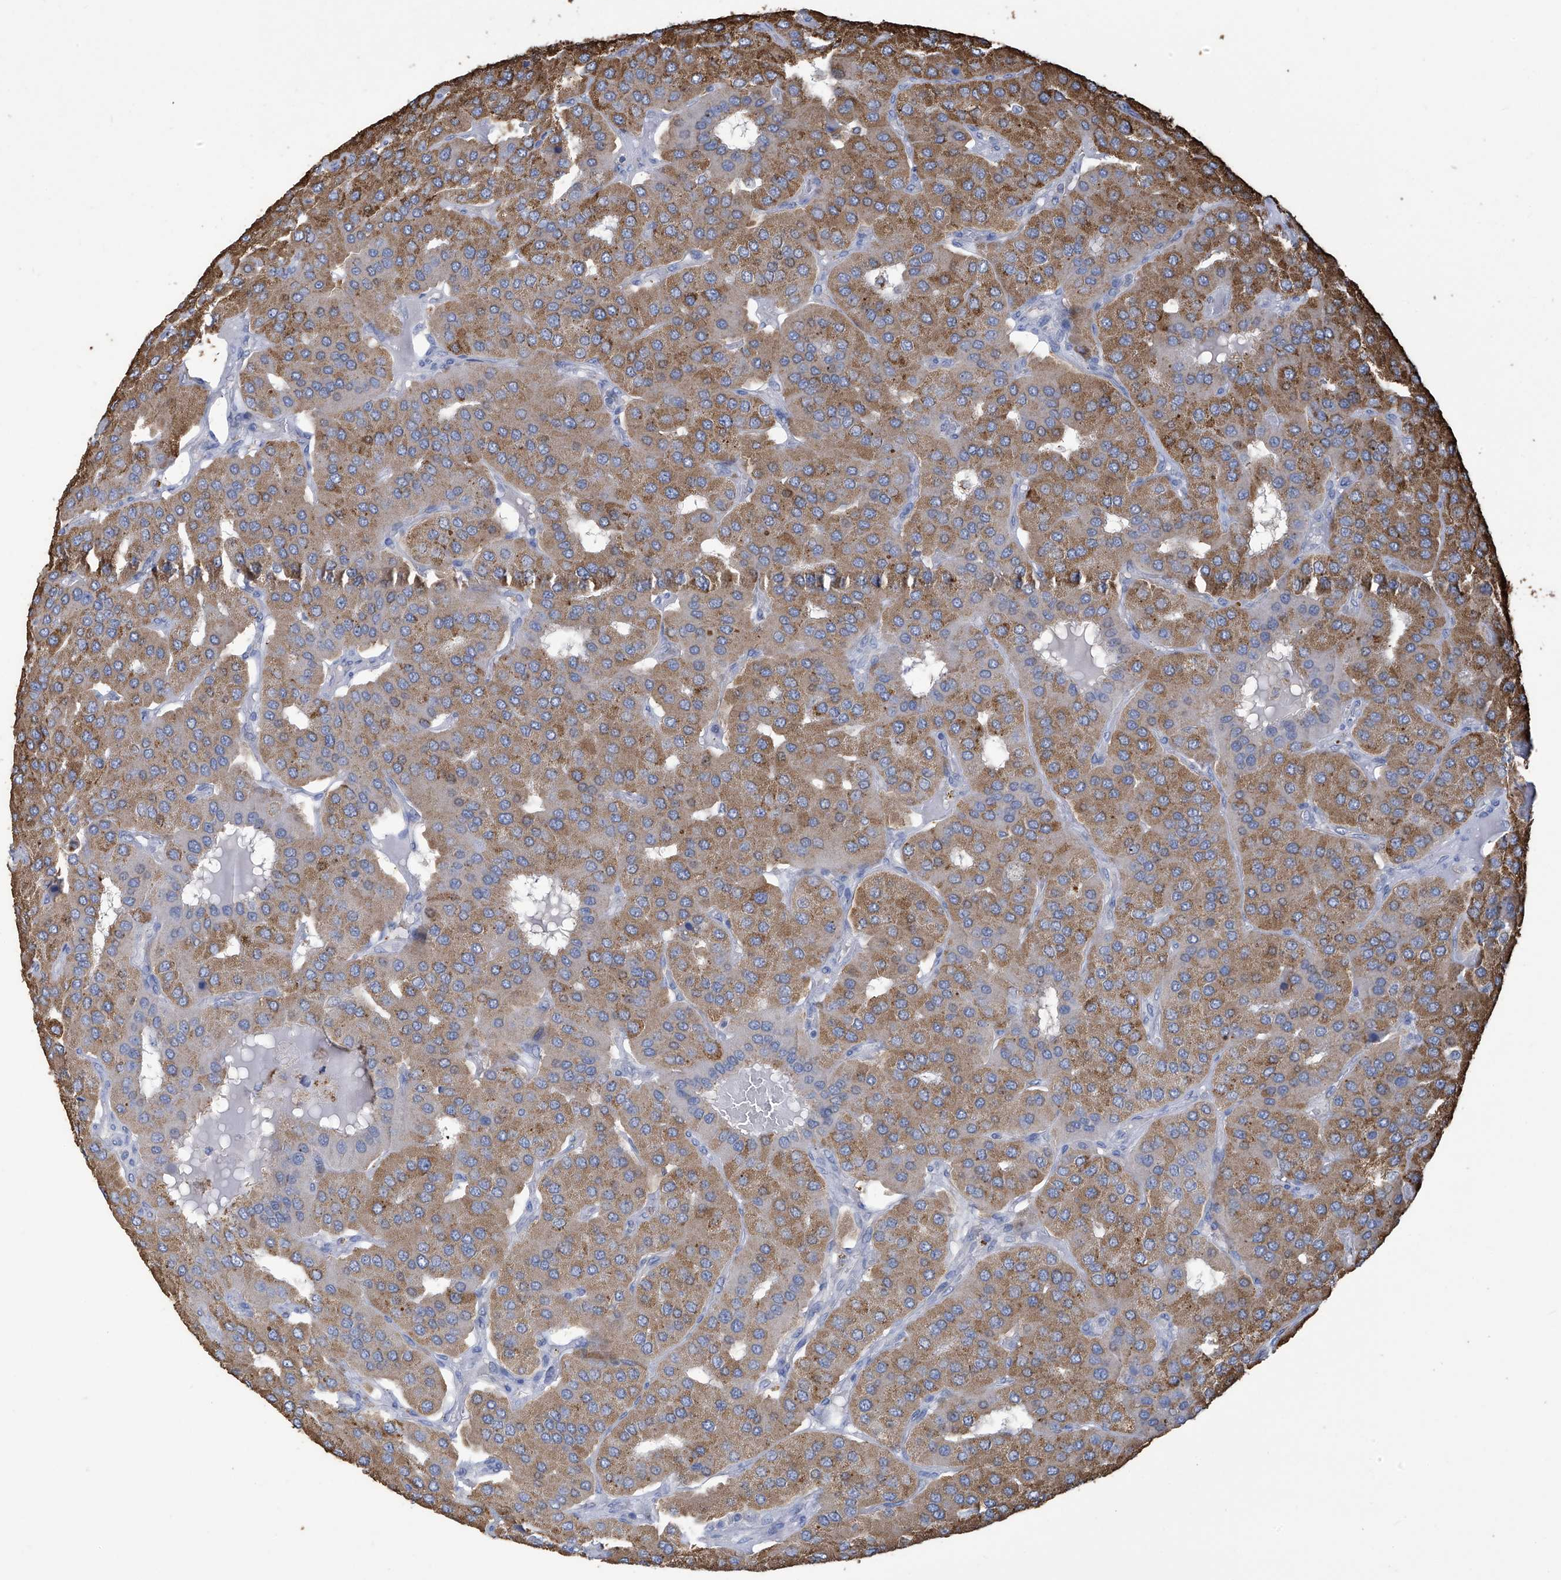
{"staining": {"intensity": "strong", "quantity": "25%-75%", "location": "cytoplasmic/membranous"}, "tissue": "parathyroid gland", "cell_type": "Glandular cells", "image_type": "normal", "snomed": [{"axis": "morphology", "description": "Normal tissue, NOS"}, {"axis": "morphology", "description": "Adenoma, NOS"}, {"axis": "topography", "description": "Parathyroid gland"}], "caption": "Immunohistochemical staining of normal human parathyroid gland displays 25%-75% levels of strong cytoplasmic/membranous protein expression in about 25%-75% of glandular cells.", "gene": "OGT", "patient": {"sex": "female", "age": 86}}